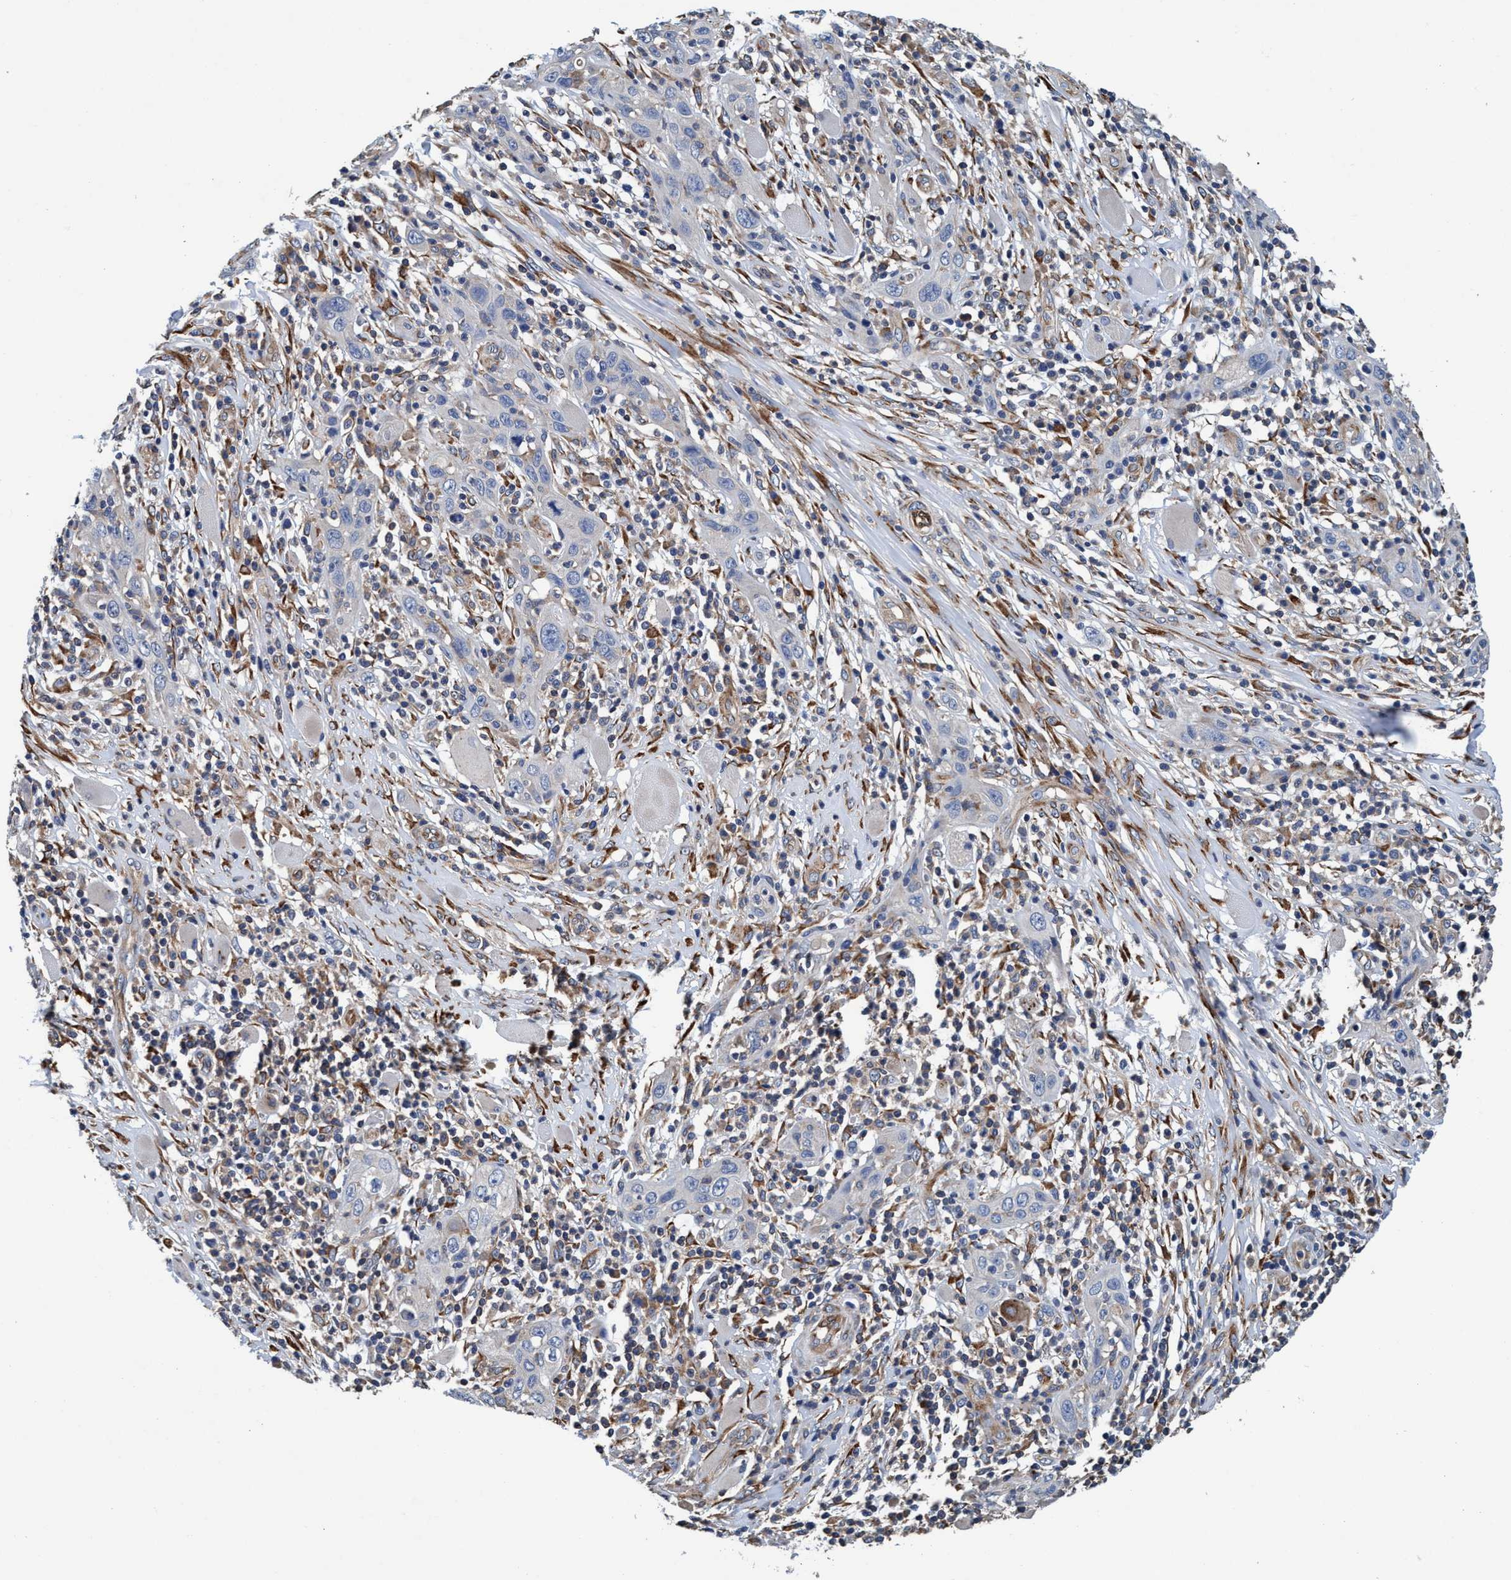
{"staining": {"intensity": "negative", "quantity": "none", "location": "none"}, "tissue": "skin cancer", "cell_type": "Tumor cells", "image_type": "cancer", "snomed": [{"axis": "morphology", "description": "Squamous cell carcinoma, NOS"}, {"axis": "topography", "description": "Skin"}], "caption": "Immunohistochemistry histopathology image of neoplastic tissue: squamous cell carcinoma (skin) stained with DAB (3,3'-diaminobenzidine) exhibits no significant protein positivity in tumor cells.", "gene": "ENDOG", "patient": {"sex": "female", "age": 88}}